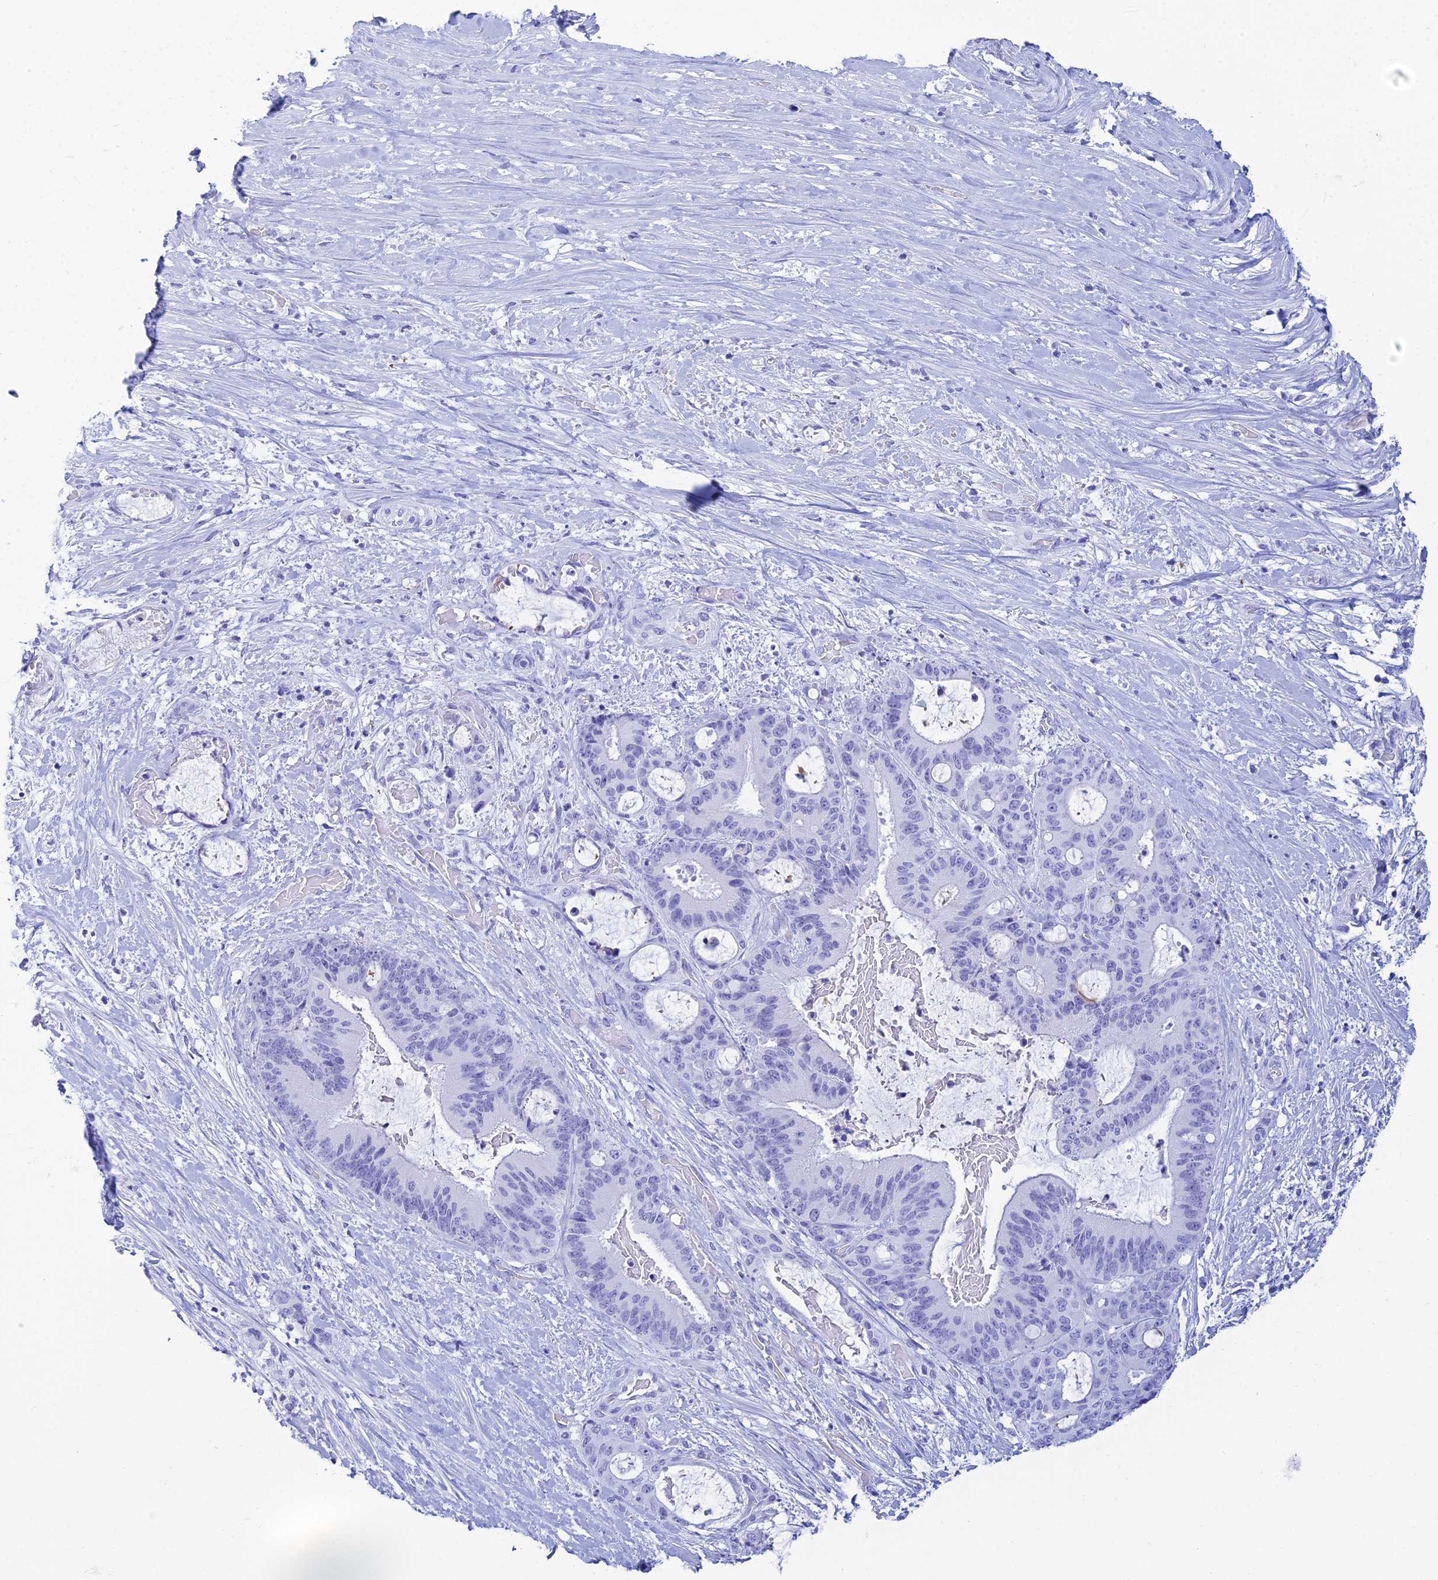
{"staining": {"intensity": "negative", "quantity": "none", "location": "none"}, "tissue": "liver cancer", "cell_type": "Tumor cells", "image_type": "cancer", "snomed": [{"axis": "morphology", "description": "Normal tissue, NOS"}, {"axis": "morphology", "description": "Cholangiocarcinoma"}, {"axis": "topography", "description": "Liver"}, {"axis": "topography", "description": "Peripheral nerve tissue"}], "caption": "IHC micrograph of liver cancer (cholangiocarcinoma) stained for a protein (brown), which demonstrates no staining in tumor cells. (DAB (3,3'-diaminobenzidine) IHC with hematoxylin counter stain).", "gene": "PATE4", "patient": {"sex": "female", "age": 73}}